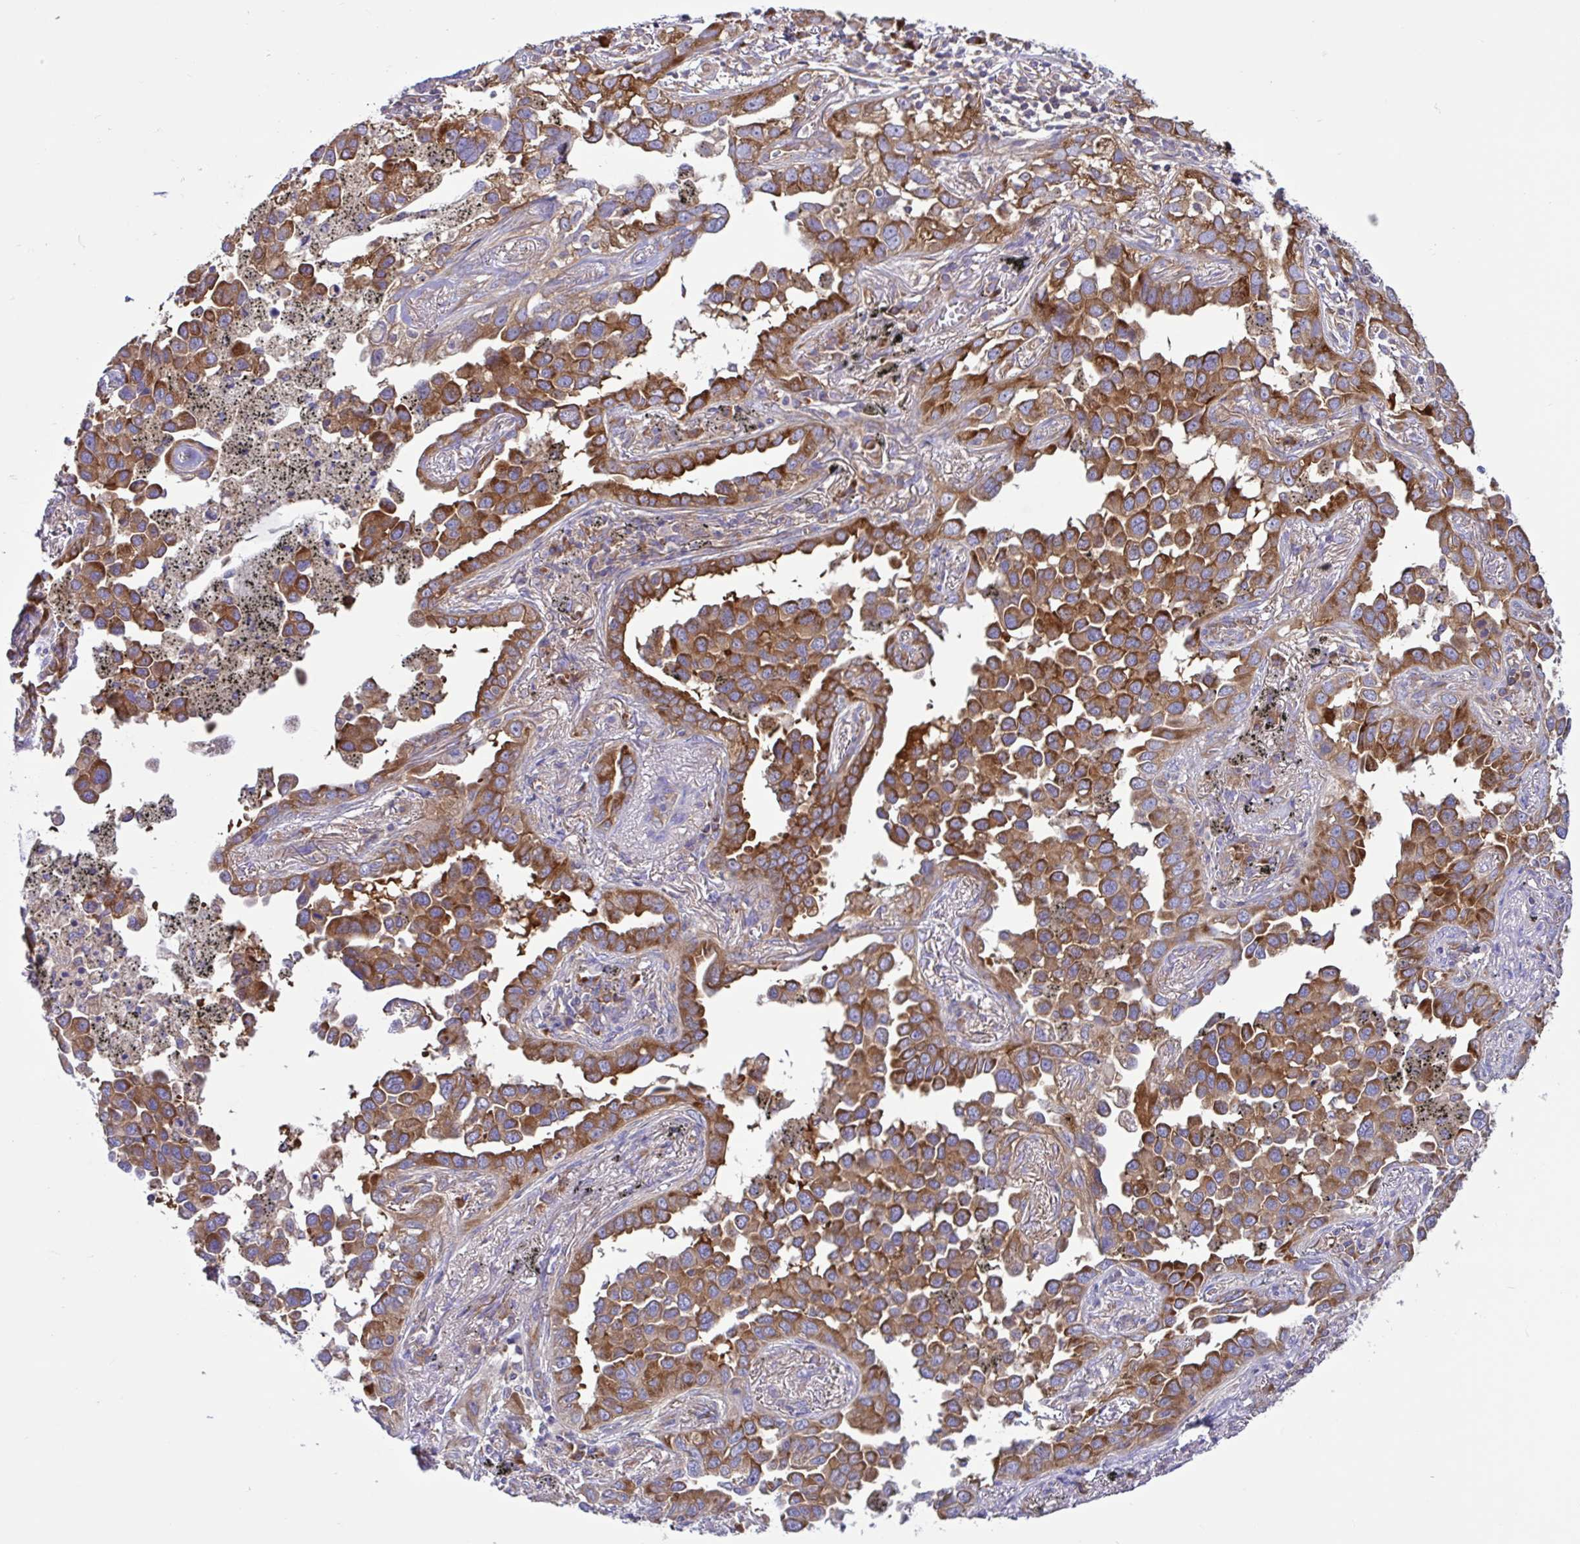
{"staining": {"intensity": "strong", "quantity": ">75%", "location": "cytoplasmic/membranous"}, "tissue": "lung cancer", "cell_type": "Tumor cells", "image_type": "cancer", "snomed": [{"axis": "morphology", "description": "Adenocarcinoma, NOS"}, {"axis": "topography", "description": "Lung"}], "caption": "Immunohistochemical staining of adenocarcinoma (lung) shows strong cytoplasmic/membranous protein positivity in about >75% of tumor cells.", "gene": "LARS1", "patient": {"sex": "male", "age": 67}}